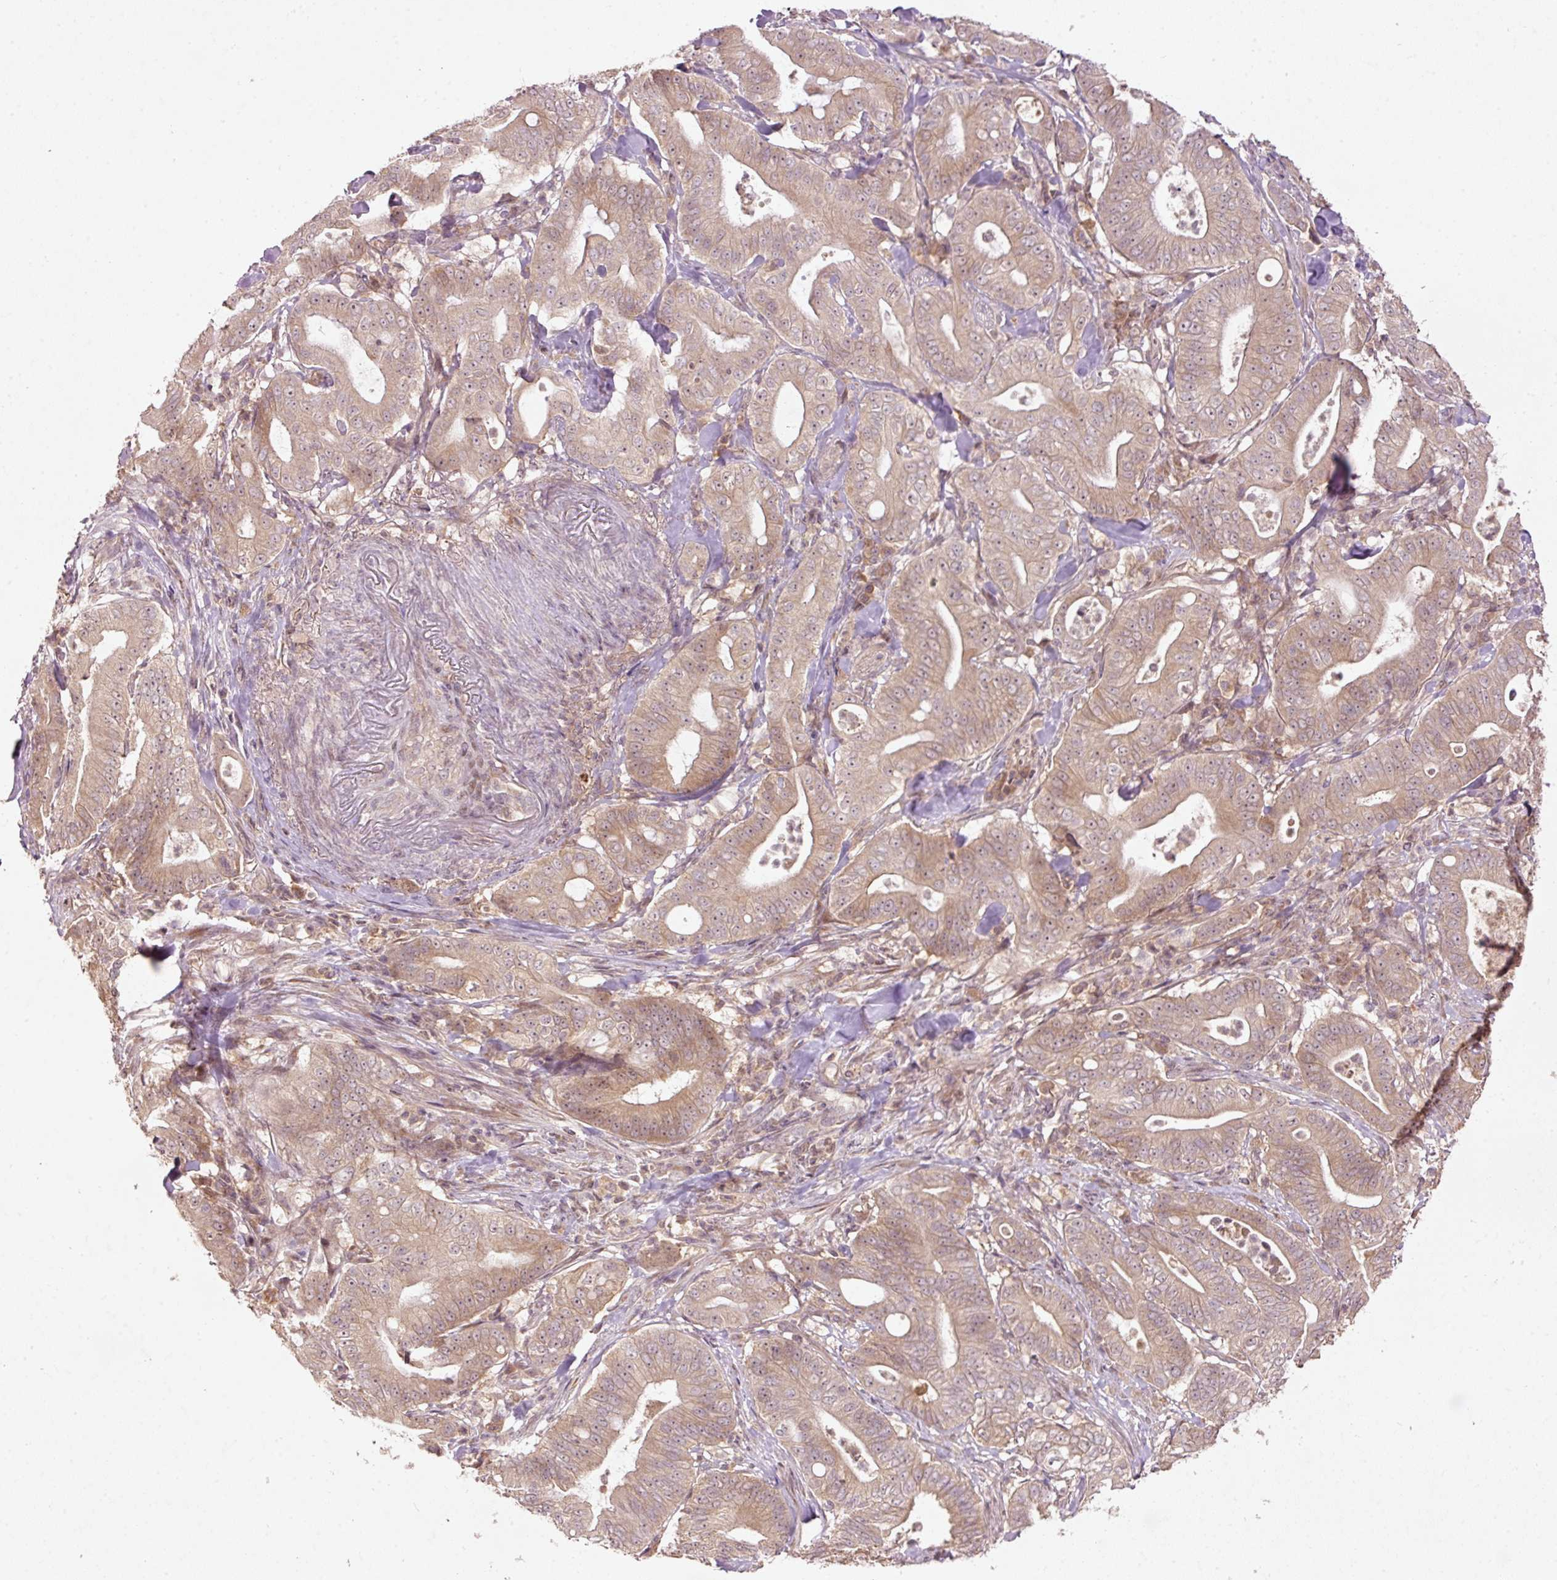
{"staining": {"intensity": "weak", "quantity": "25%-75%", "location": "cytoplasmic/membranous,nuclear"}, "tissue": "pancreatic cancer", "cell_type": "Tumor cells", "image_type": "cancer", "snomed": [{"axis": "morphology", "description": "Adenocarcinoma, NOS"}, {"axis": "topography", "description": "Pancreas"}], "caption": "Adenocarcinoma (pancreatic) stained for a protein (brown) reveals weak cytoplasmic/membranous and nuclear positive positivity in about 25%-75% of tumor cells.", "gene": "PCDHB1", "patient": {"sex": "male", "age": 71}}